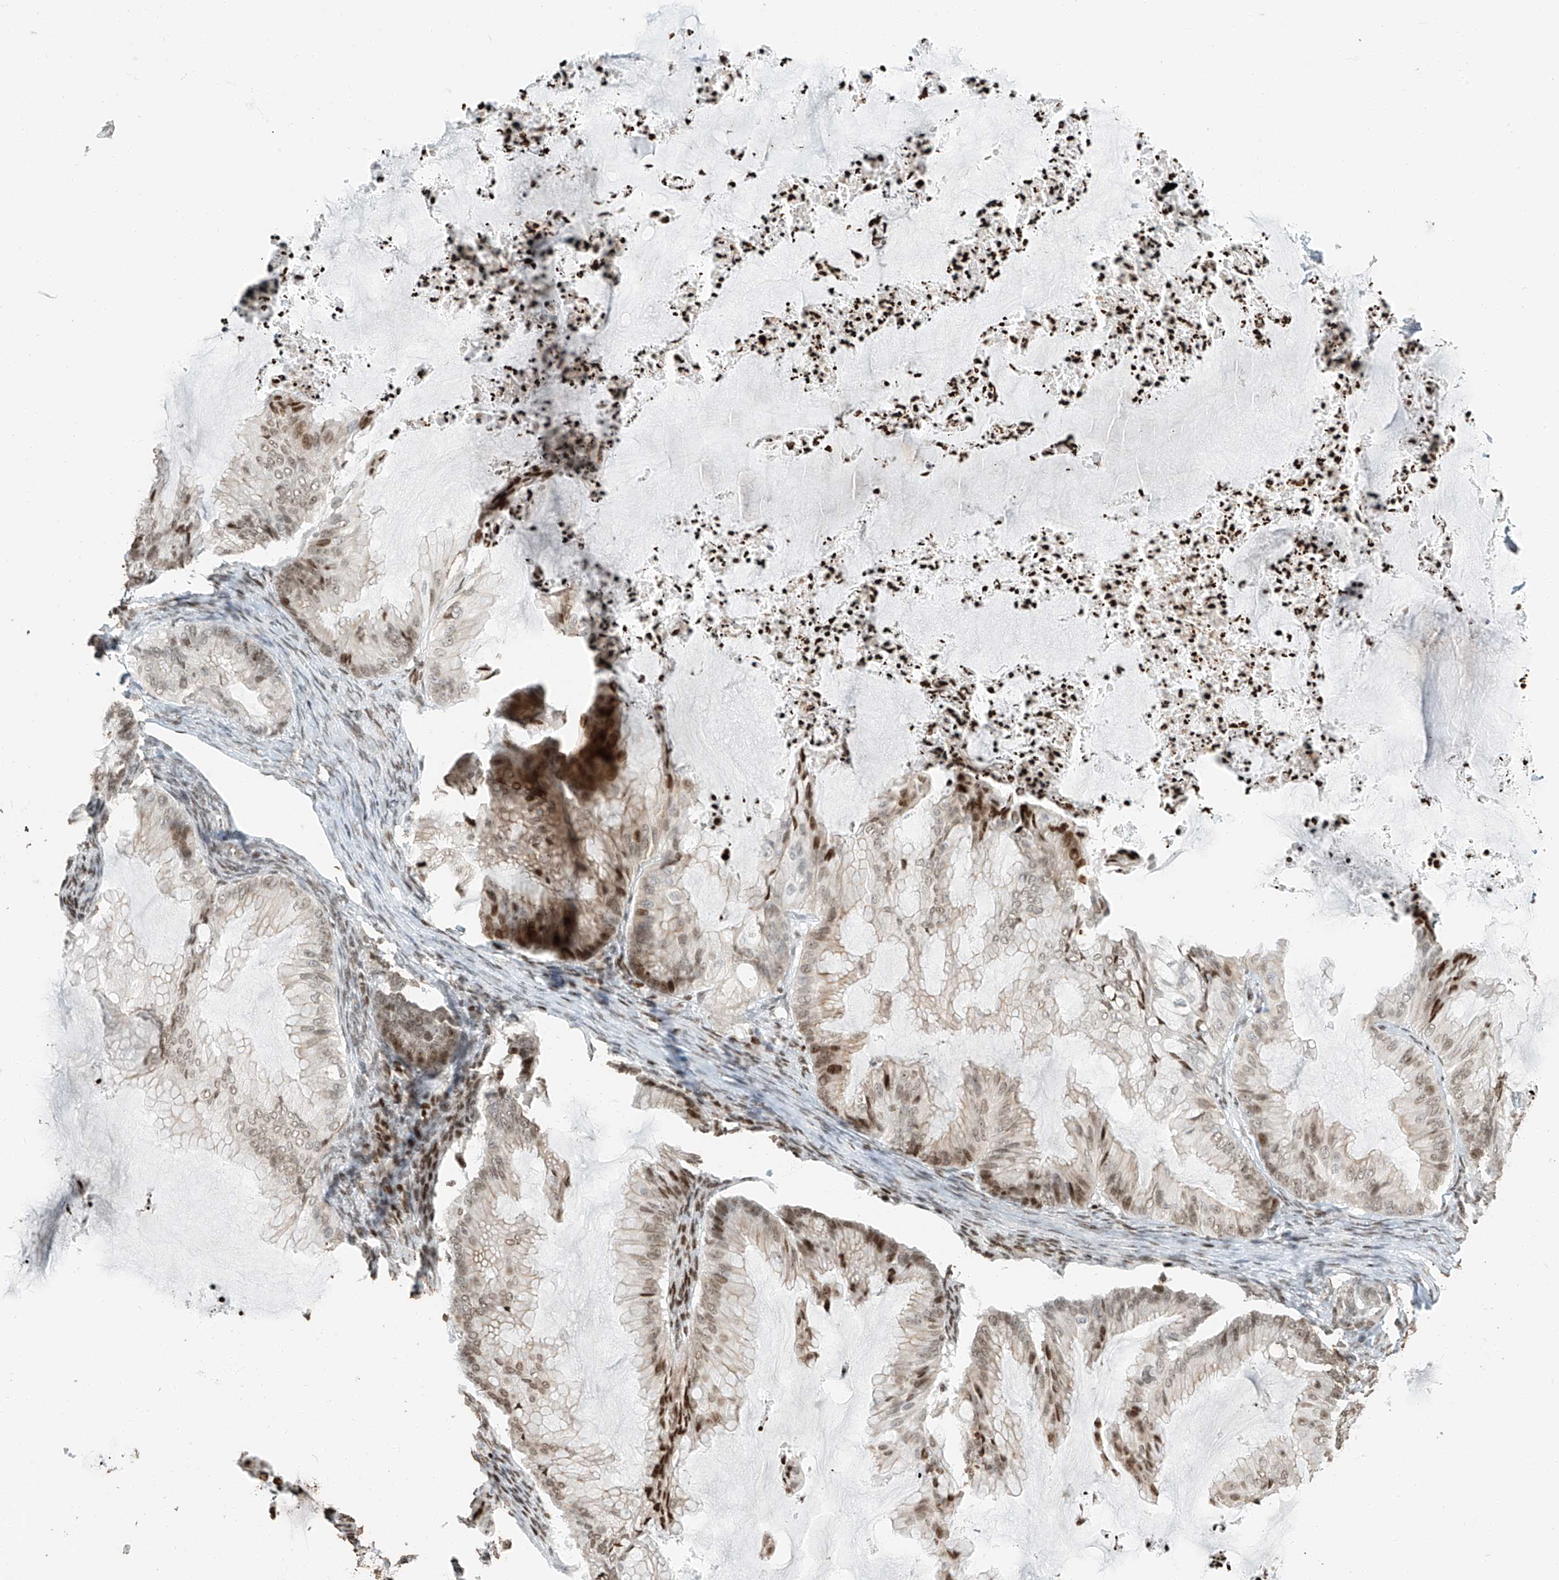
{"staining": {"intensity": "moderate", "quantity": "25%-75%", "location": "nuclear"}, "tissue": "ovarian cancer", "cell_type": "Tumor cells", "image_type": "cancer", "snomed": [{"axis": "morphology", "description": "Cystadenocarcinoma, mucinous, NOS"}, {"axis": "topography", "description": "Ovary"}], "caption": "IHC (DAB) staining of human ovarian mucinous cystadenocarcinoma reveals moderate nuclear protein positivity in approximately 25%-75% of tumor cells.", "gene": "C17orf58", "patient": {"sex": "female", "age": 71}}